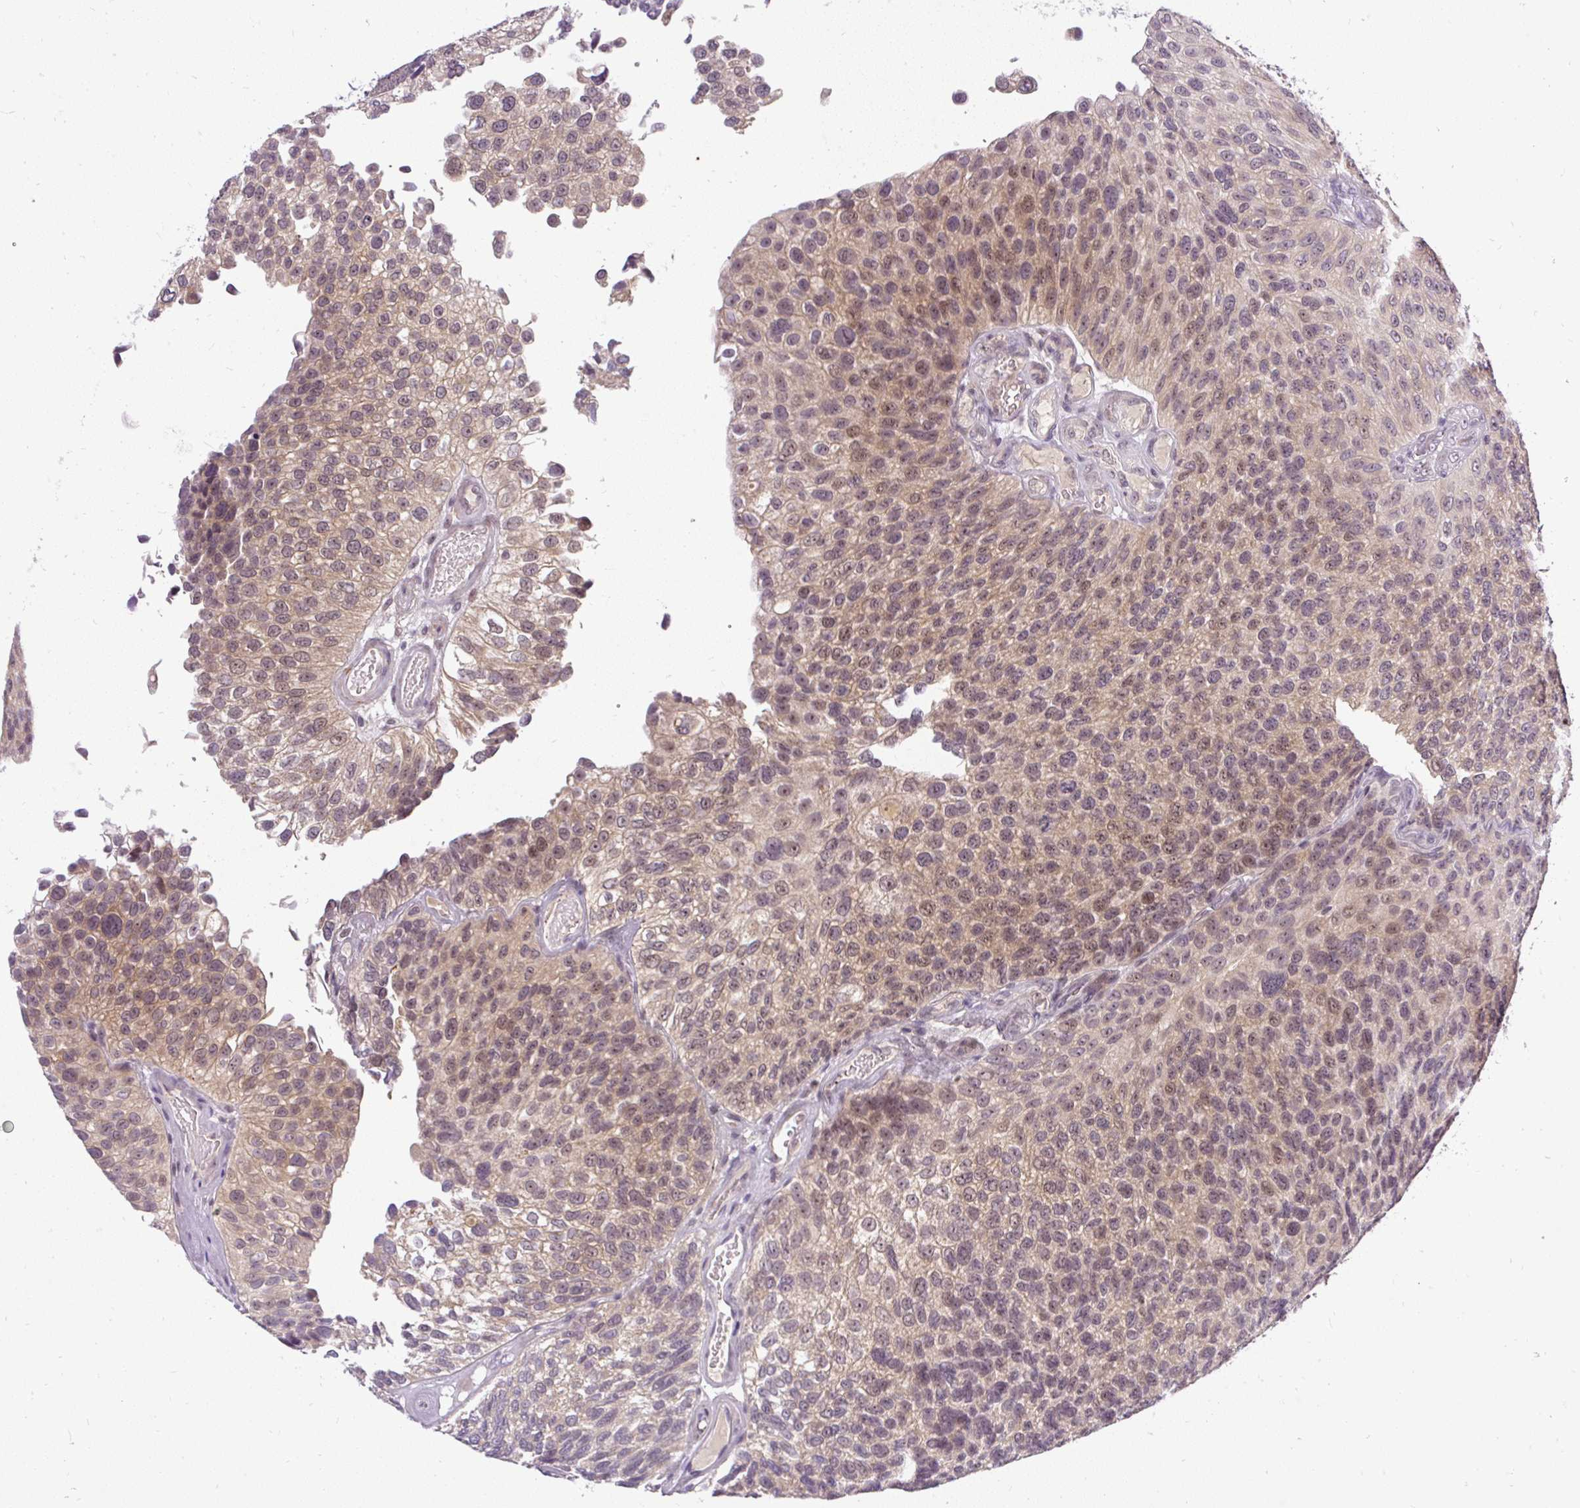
{"staining": {"intensity": "weak", "quantity": ">75%", "location": "cytoplasmic/membranous,nuclear"}, "tissue": "urothelial cancer", "cell_type": "Tumor cells", "image_type": "cancer", "snomed": [{"axis": "morphology", "description": "Urothelial carcinoma, NOS"}, {"axis": "topography", "description": "Urinary bladder"}], "caption": "A brown stain highlights weak cytoplasmic/membranous and nuclear positivity of a protein in transitional cell carcinoma tumor cells.", "gene": "FAM117B", "patient": {"sex": "male", "age": 87}}